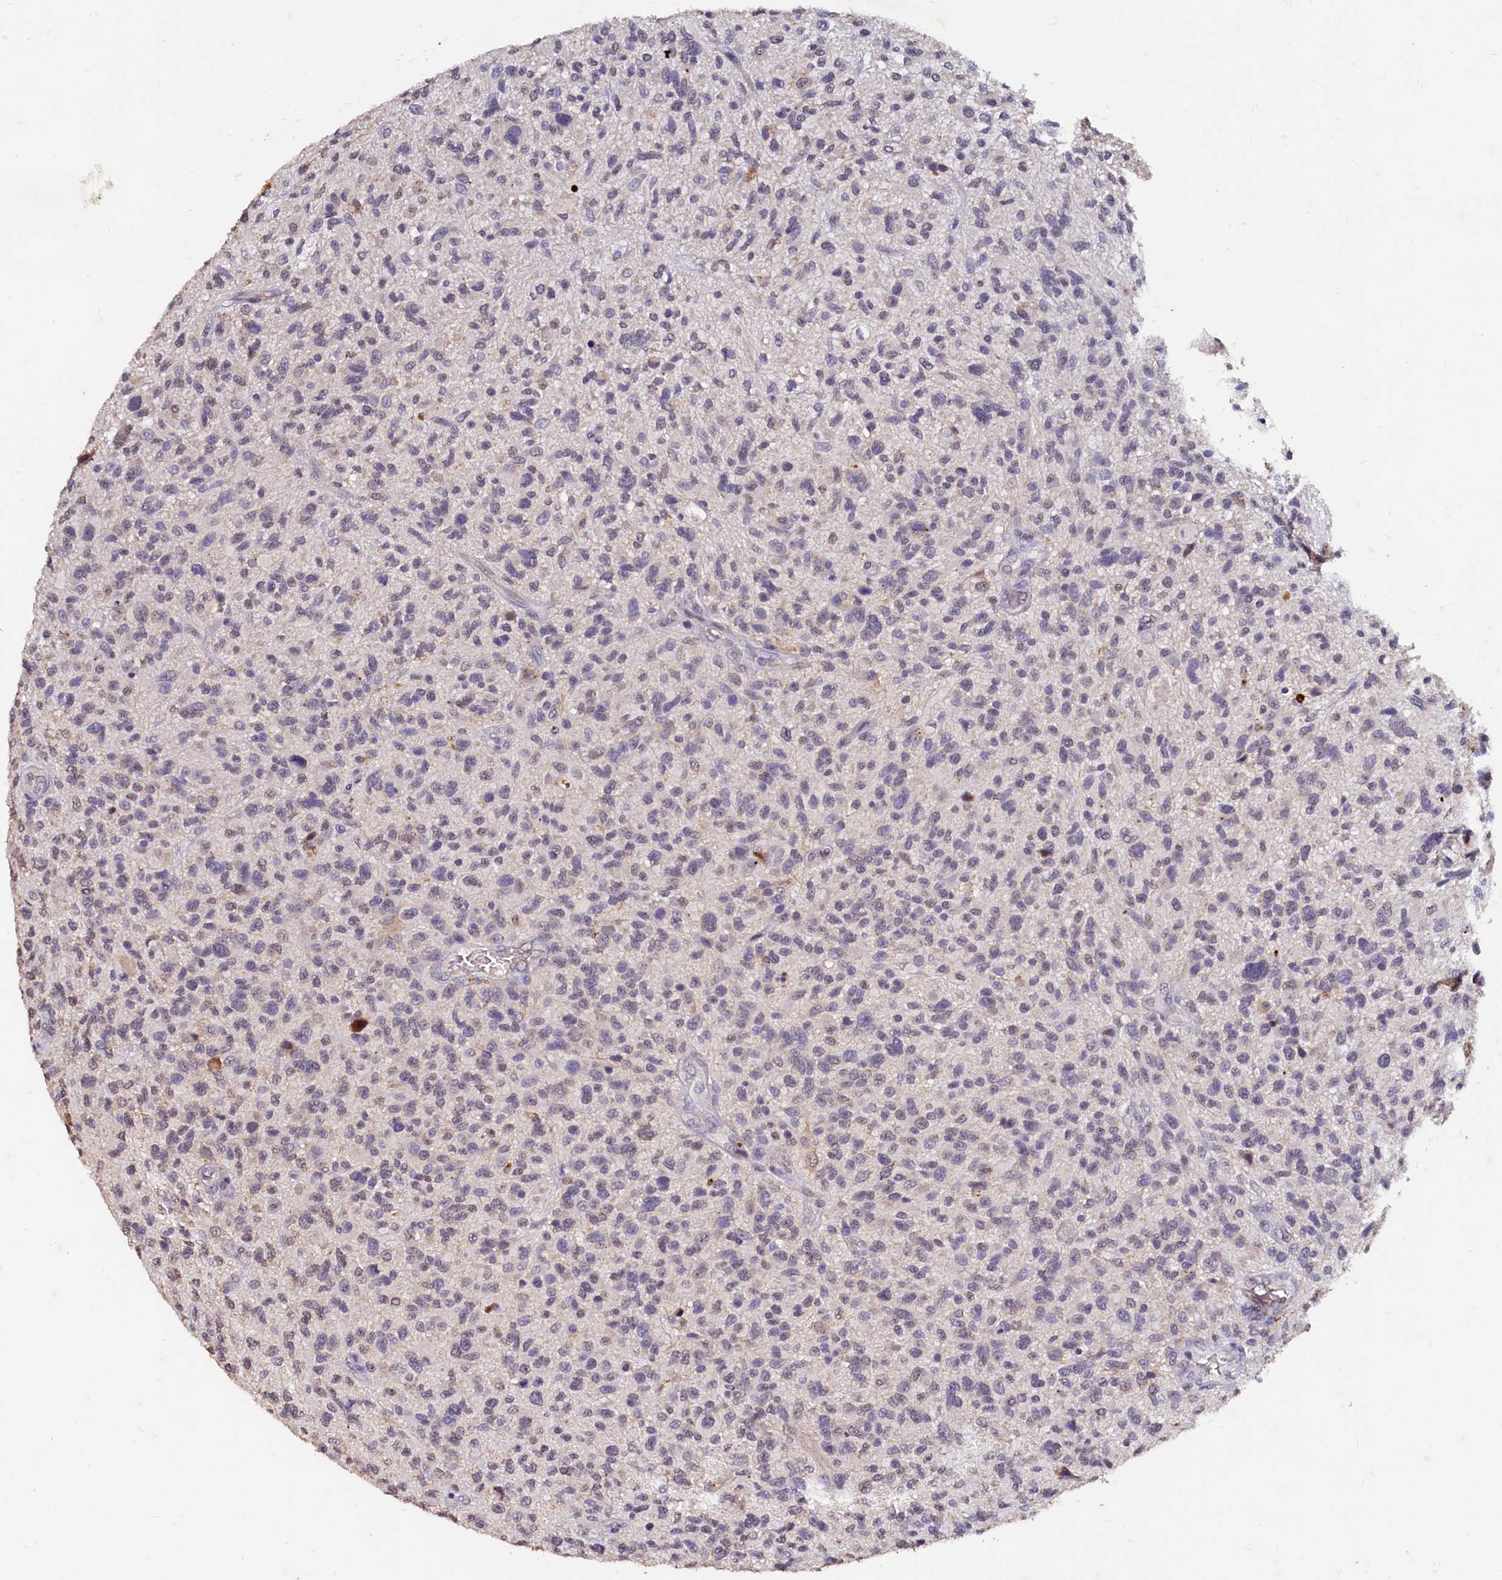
{"staining": {"intensity": "weak", "quantity": "<25%", "location": "cytoplasmic/membranous"}, "tissue": "glioma", "cell_type": "Tumor cells", "image_type": "cancer", "snomed": [{"axis": "morphology", "description": "Glioma, malignant, High grade"}, {"axis": "topography", "description": "Brain"}], "caption": "The immunohistochemistry (IHC) micrograph has no significant positivity in tumor cells of glioma tissue.", "gene": "CSTPP1", "patient": {"sex": "male", "age": 47}}